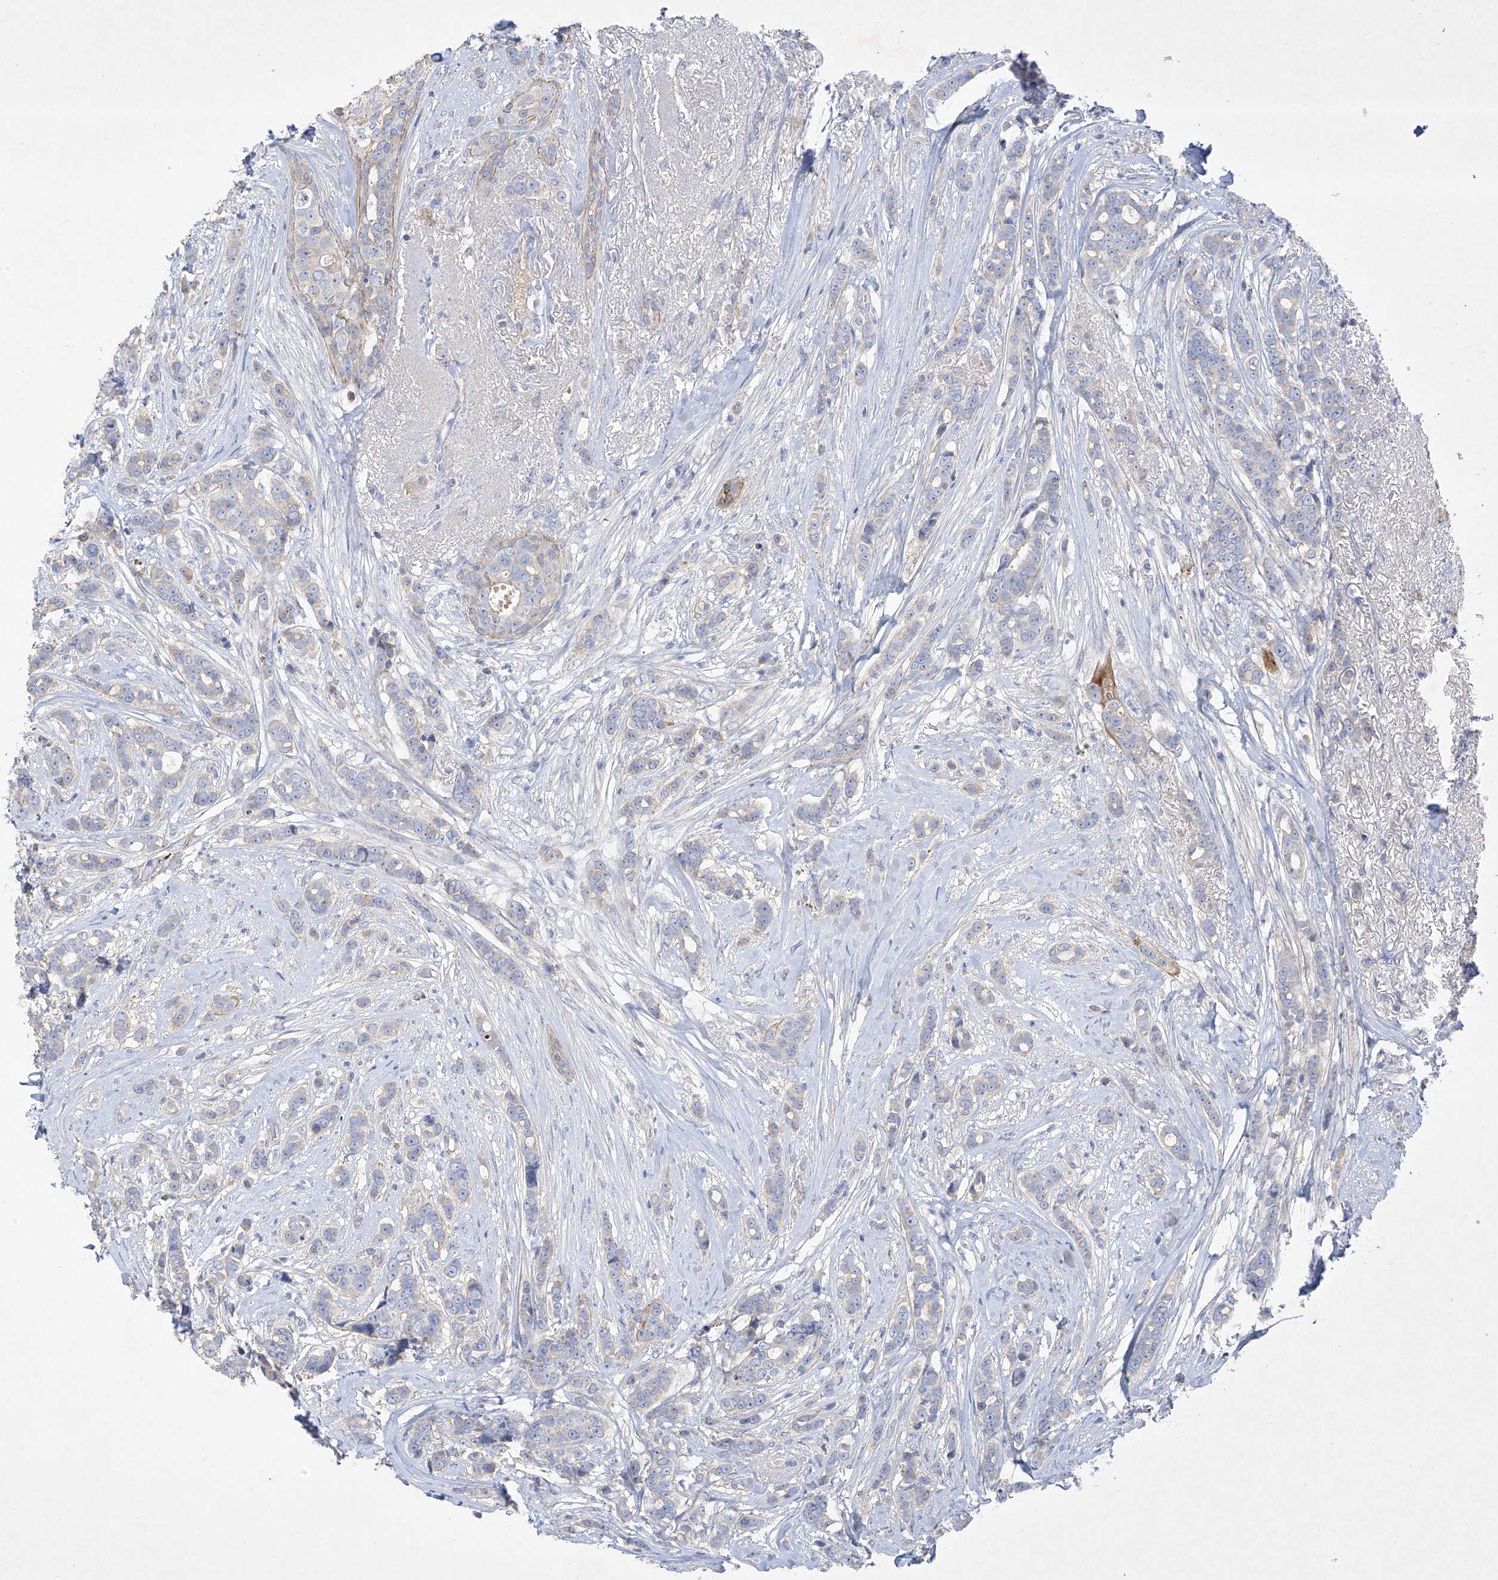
{"staining": {"intensity": "negative", "quantity": "none", "location": "none"}, "tissue": "breast cancer", "cell_type": "Tumor cells", "image_type": "cancer", "snomed": [{"axis": "morphology", "description": "Lobular carcinoma"}, {"axis": "topography", "description": "Breast"}], "caption": "Micrograph shows no protein positivity in tumor cells of breast cancer (lobular carcinoma) tissue. Nuclei are stained in blue.", "gene": "PRSS12", "patient": {"sex": "female", "age": 51}}